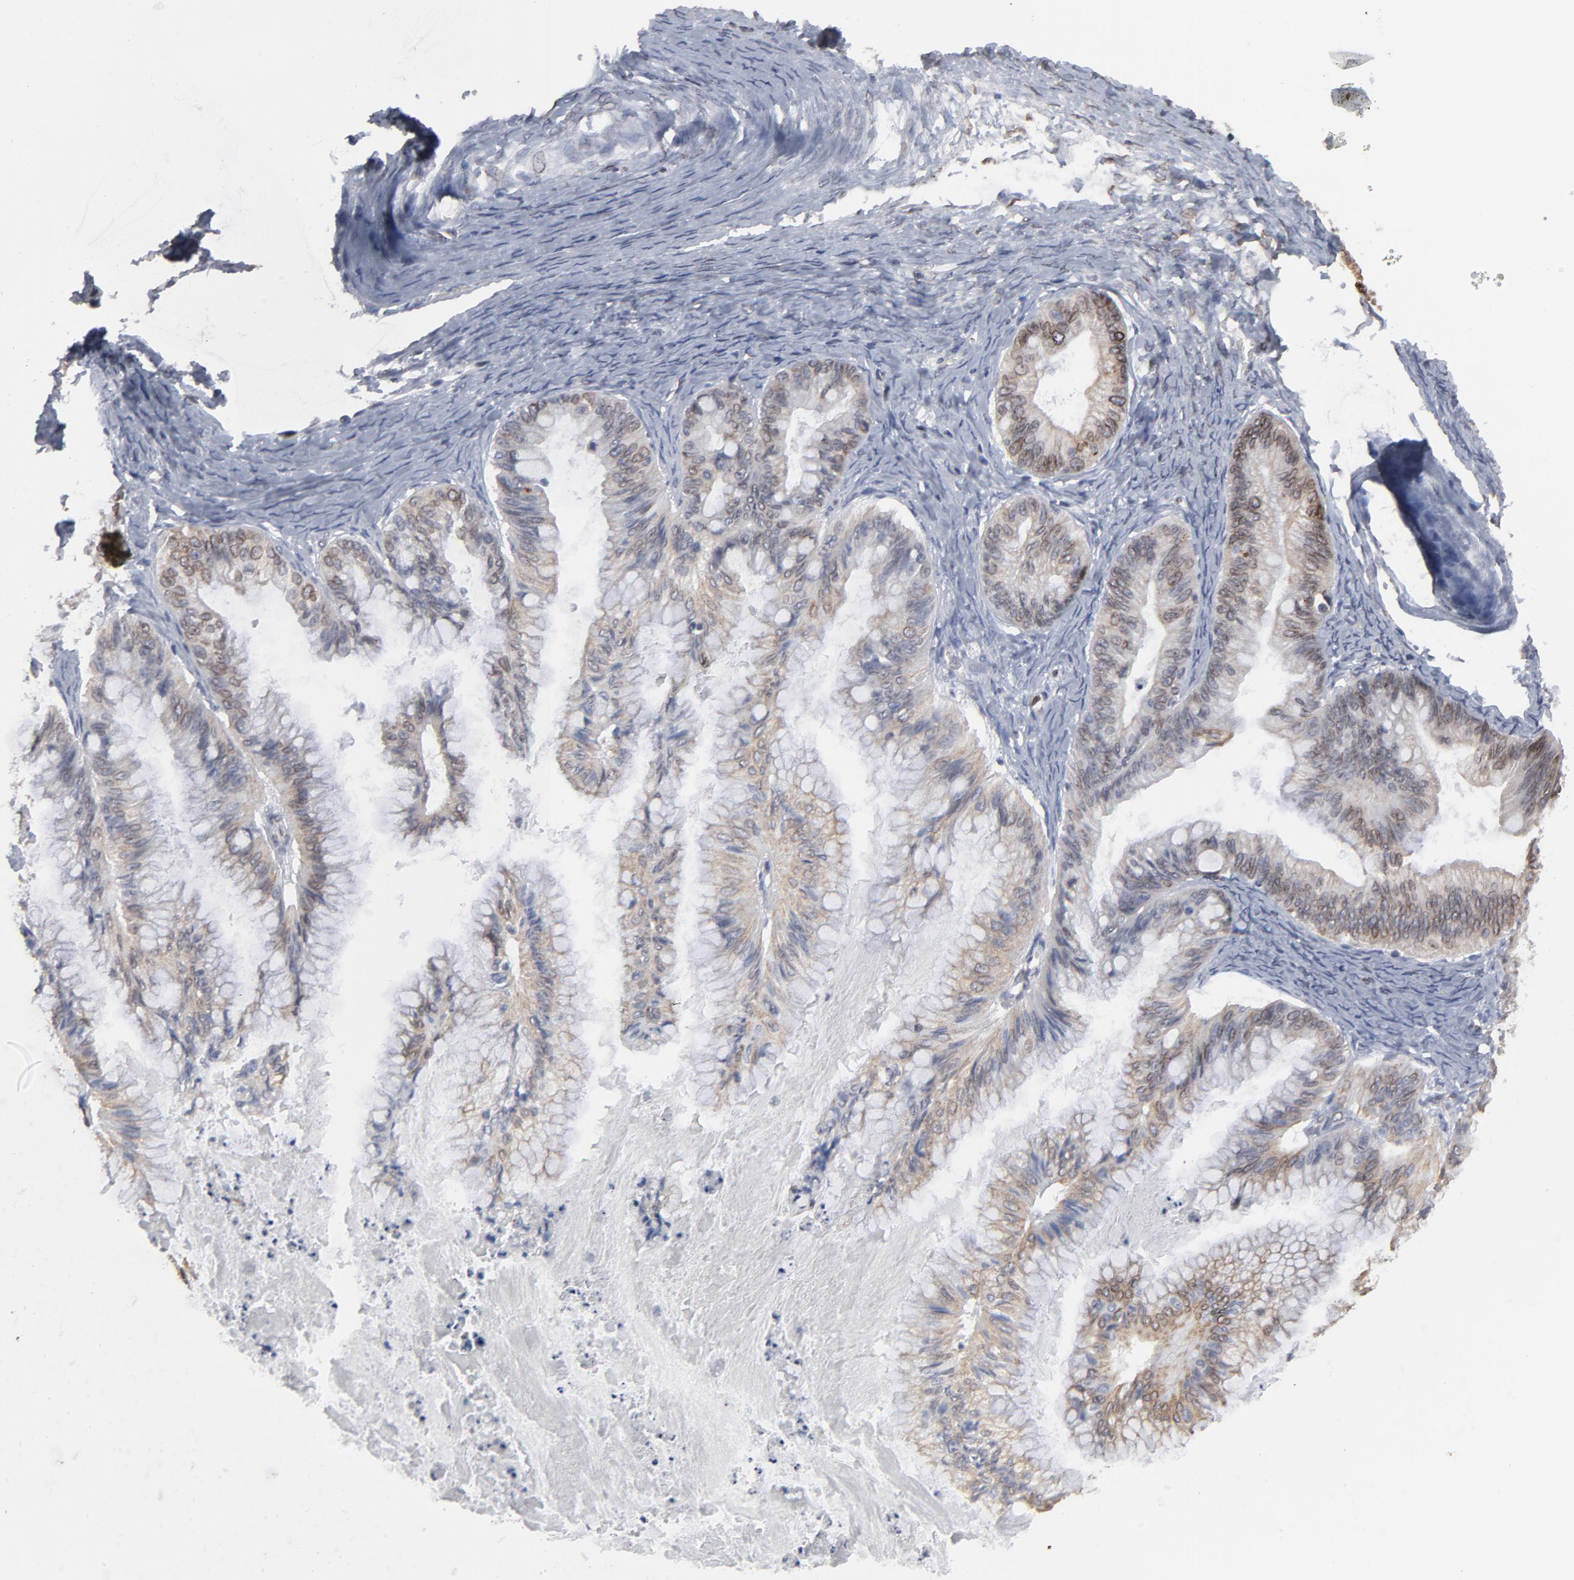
{"staining": {"intensity": "weak", "quantity": "25%-75%", "location": "cytoplasmic/membranous,nuclear"}, "tissue": "ovarian cancer", "cell_type": "Tumor cells", "image_type": "cancer", "snomed": [{"axis": "morphology", "description": "Cystadenocarcinoma, mucinous, NOS"}, {"axis": "topography", "description": "Ovary"}], "caption": "An image of human ovarian mucinous cystadenocarcinoma stained for a protein shows weak cytoplasmic/membranous and nuclear brown staining in tumor cells.", "gene": "SYNE2", "patient": {"sex": "female", "age": 57}}